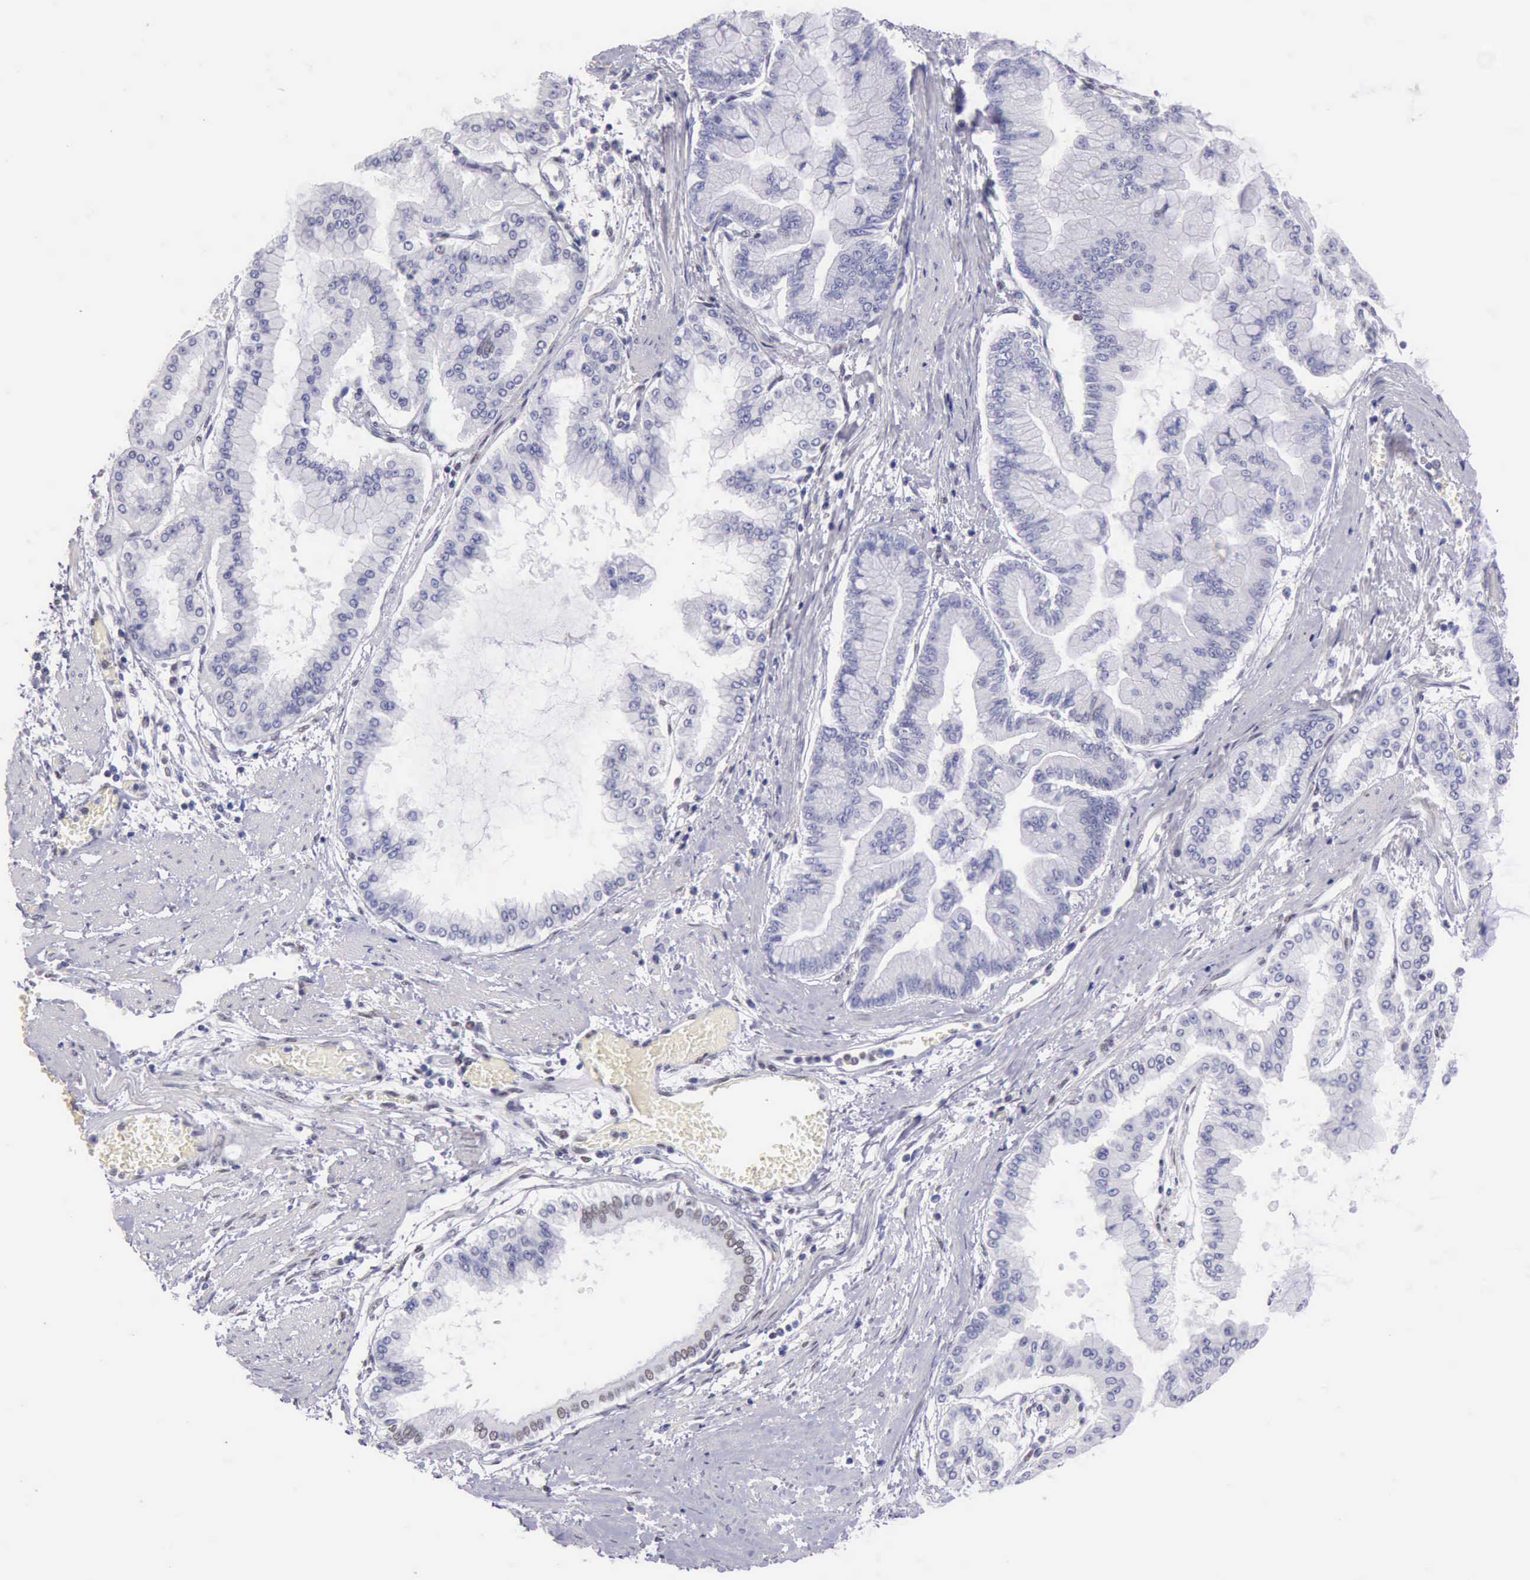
{"staining": {"intensity": "negative", "quantity": "none", "location": "none"}, "tissue": "liver cancer", "cell_type": "Tumor cells", "image_type": "cancer", "snomed": [{"axis": "morphology", "description": "Cholangiocarcinoma"}, {"axis": "topography", "description": "Liver"}], "caption": "Immunohistochemistry (IHC) of liver cholangiocarcinoma exhibits no expression in tumor cells.", "gene": "EP300", "patient": {"sex": "female", "age": 79}}